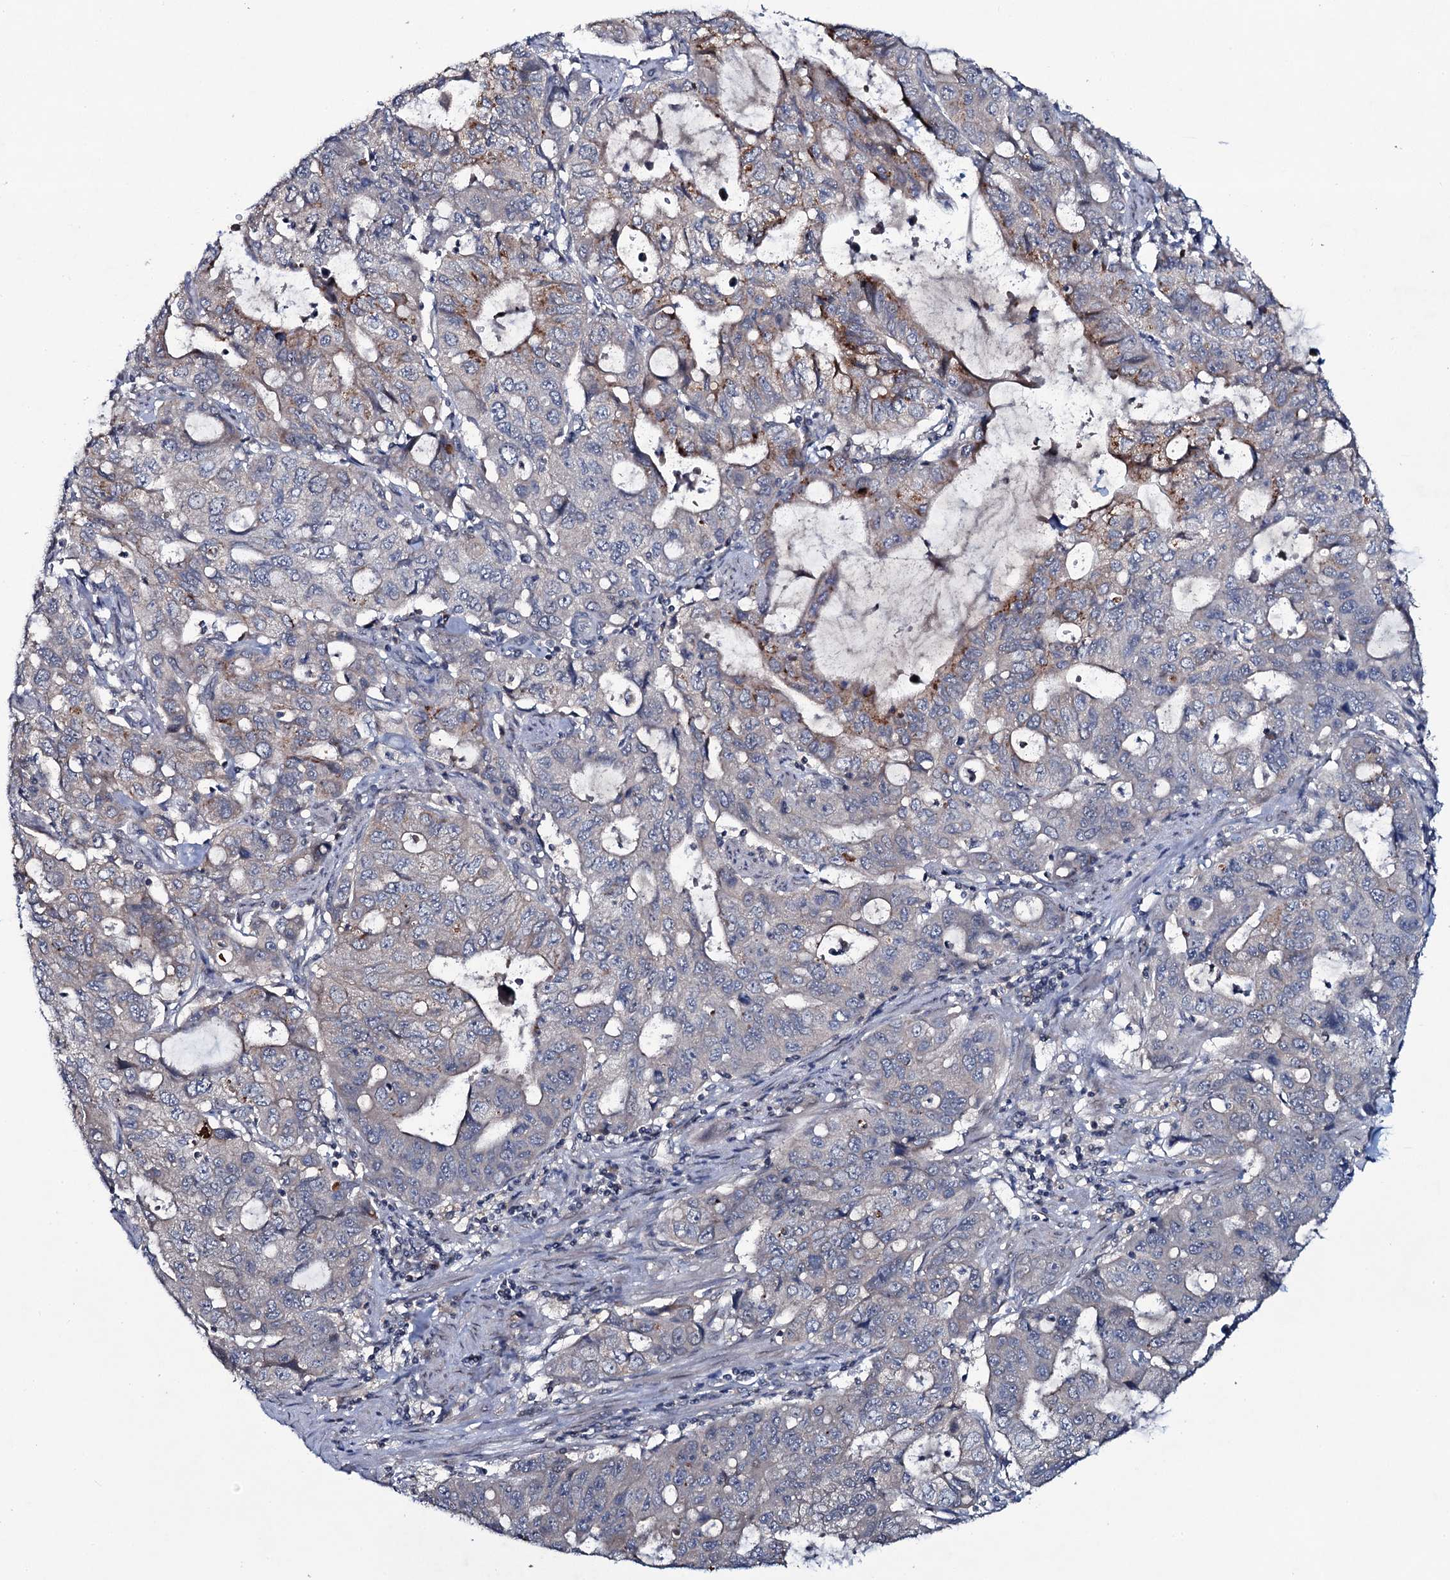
{"staining": {"intensity": "negative", "quantity": "none", "location": "none"}, "tissue": "stomach cancer", "cell_type": "Tumor cells", "image_type": "cancer", "snomed": [{"axis": "morphology", "description": "Adenocarcinoma, NOS"}, {"axis": "topography", "description": "Stomach, upper"}], "caption": "Protein analysis of stomach cancer (adenocarcinoma) demonstrates no significant positivity in tumor cells.", "gene": "SNAP23", "patient": {"sex": "female", "age": 52}}